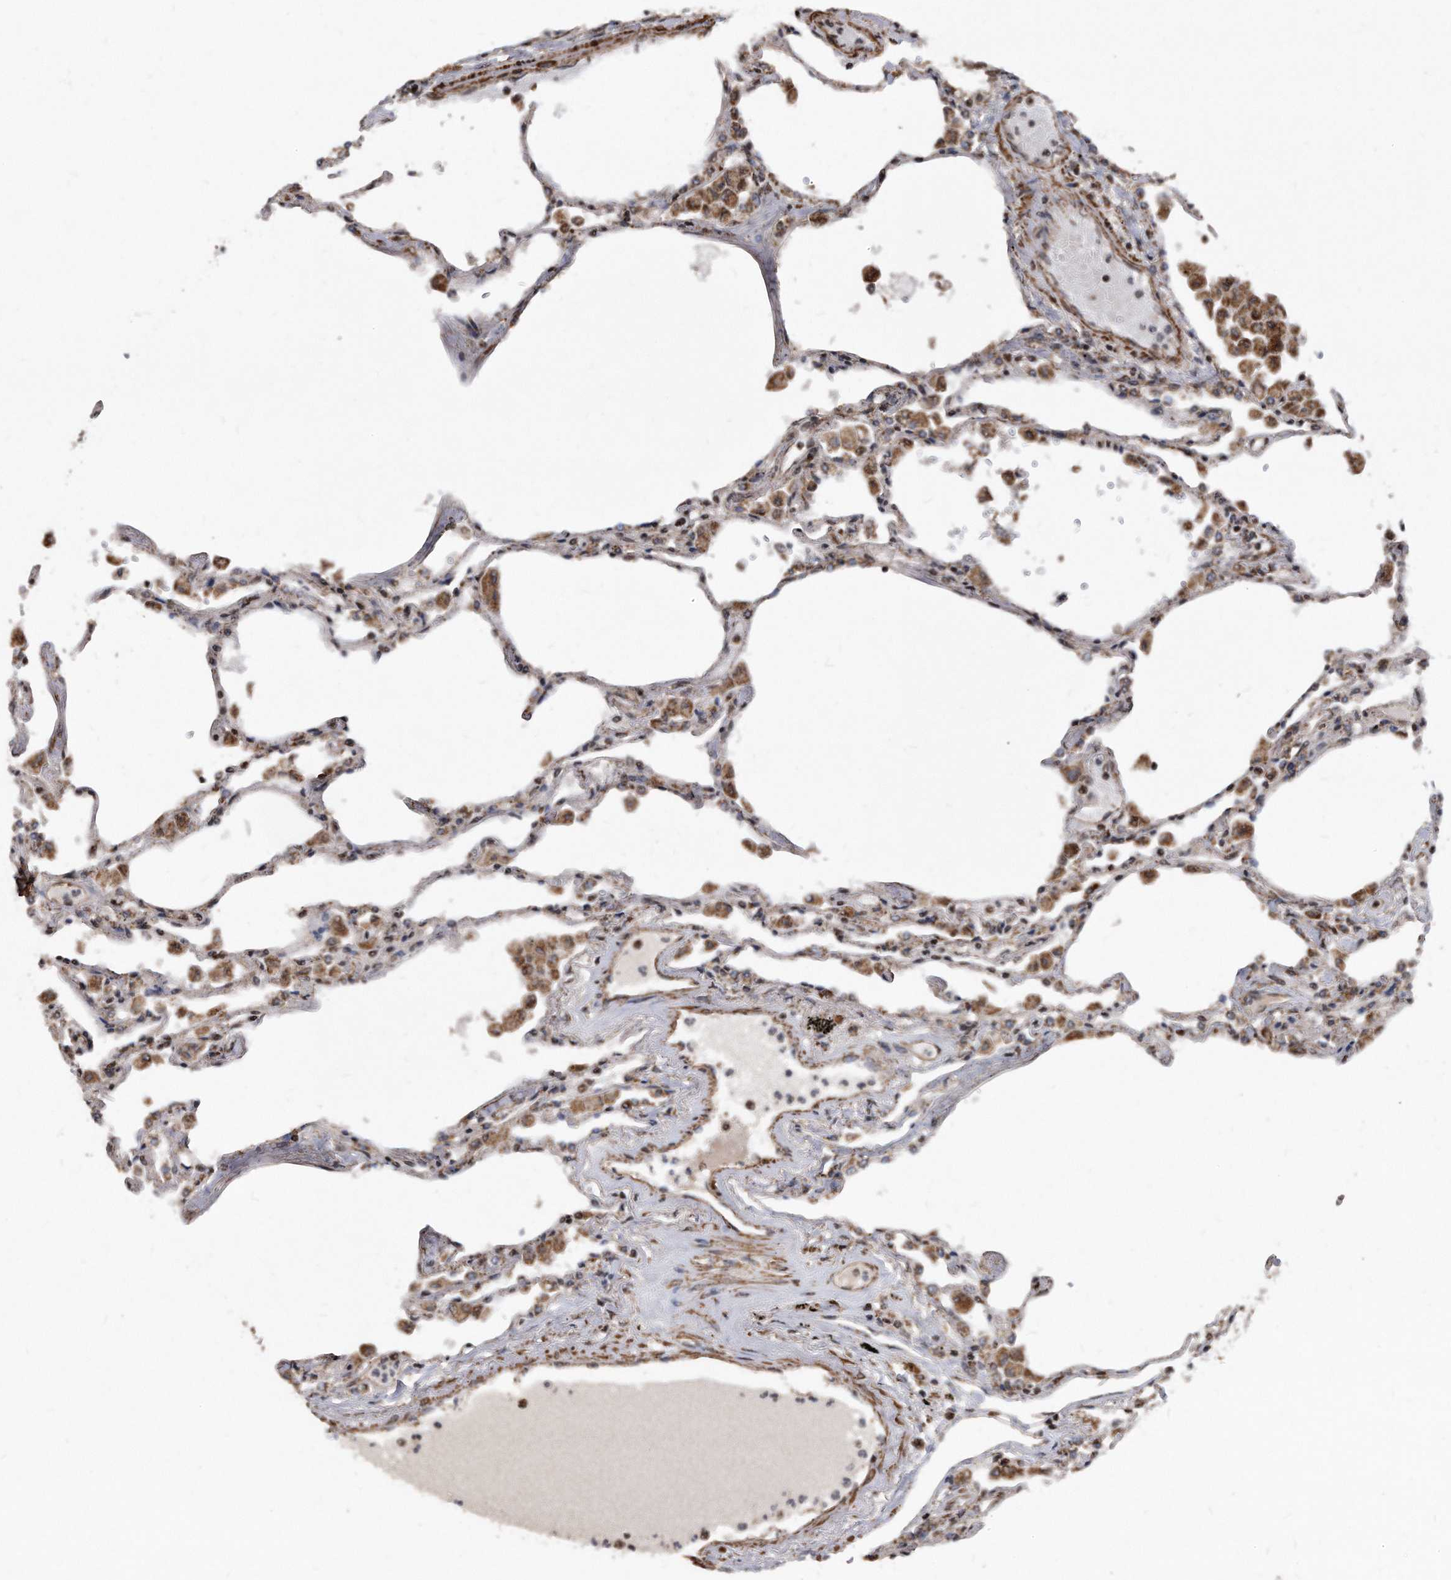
{"staining": {"intensity": "moderate", "quantity": "<25%", "location": "cytoplasmic/membranous,nuclear"}, "tissue": "lung", "cell_type": "Alveolar cells", "image_type": "normal", "snomed": [{"axis": "morphology", "description": "Normal tissue, NOS"}, {"axis": "topography", "description": "Bronchus"}, {"axis": "topography", "description": "Lung"}], "caption": "Immunohistochemical staining of benign human lung displays <25% levels of moderate cytoplasmic/membranous,nuclear protein staining in approximately <25% of alveolar cells. Immunohistochemistry stains the protein of interest in brown and the nuclei are stained blue.", "gene": "DUSP22", "patient": {"sex": "female", "age": 49}}